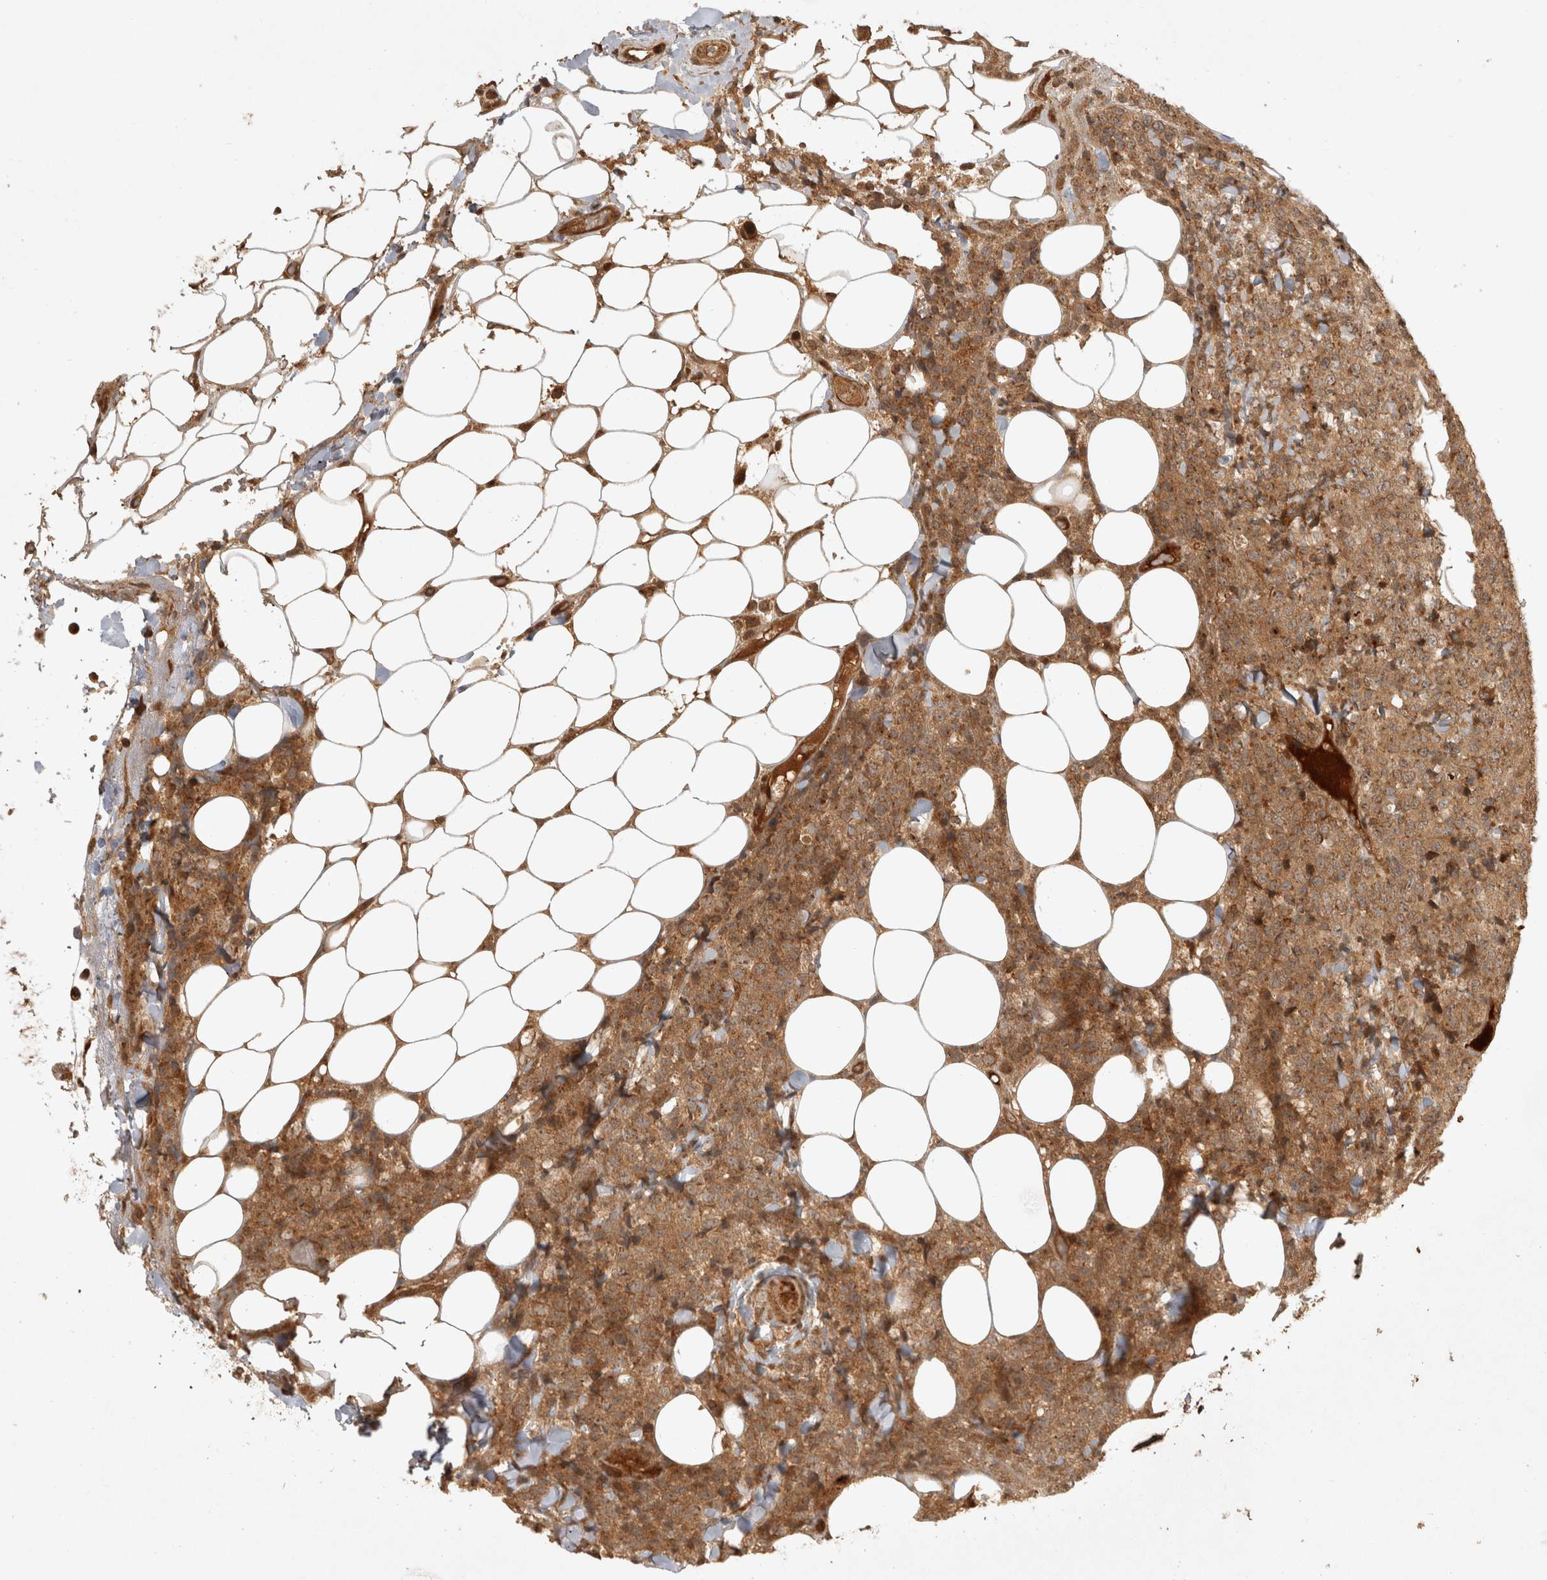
{"staining": {"intensity": "moderate", "quantity": ">75%", "location": "cytoplasmic/membranous"}, "tissue": "lymphoma", "cell_type": "Tumor cells", "image_type": "cancer", "snomed": [{"axis": "morphology", "description": "Malignant lymphoma, non-Hodgkin's type, High grade"}, {"axis": "topography", "description": "Lymph node"}], "caption": "A brown stain shows moderate cytoplasmic/membranous positivity of a protein in human lymphoma tumor cells.", "gene": "CAMSAP2", "patient": {"sex": "male", "age": 13}}